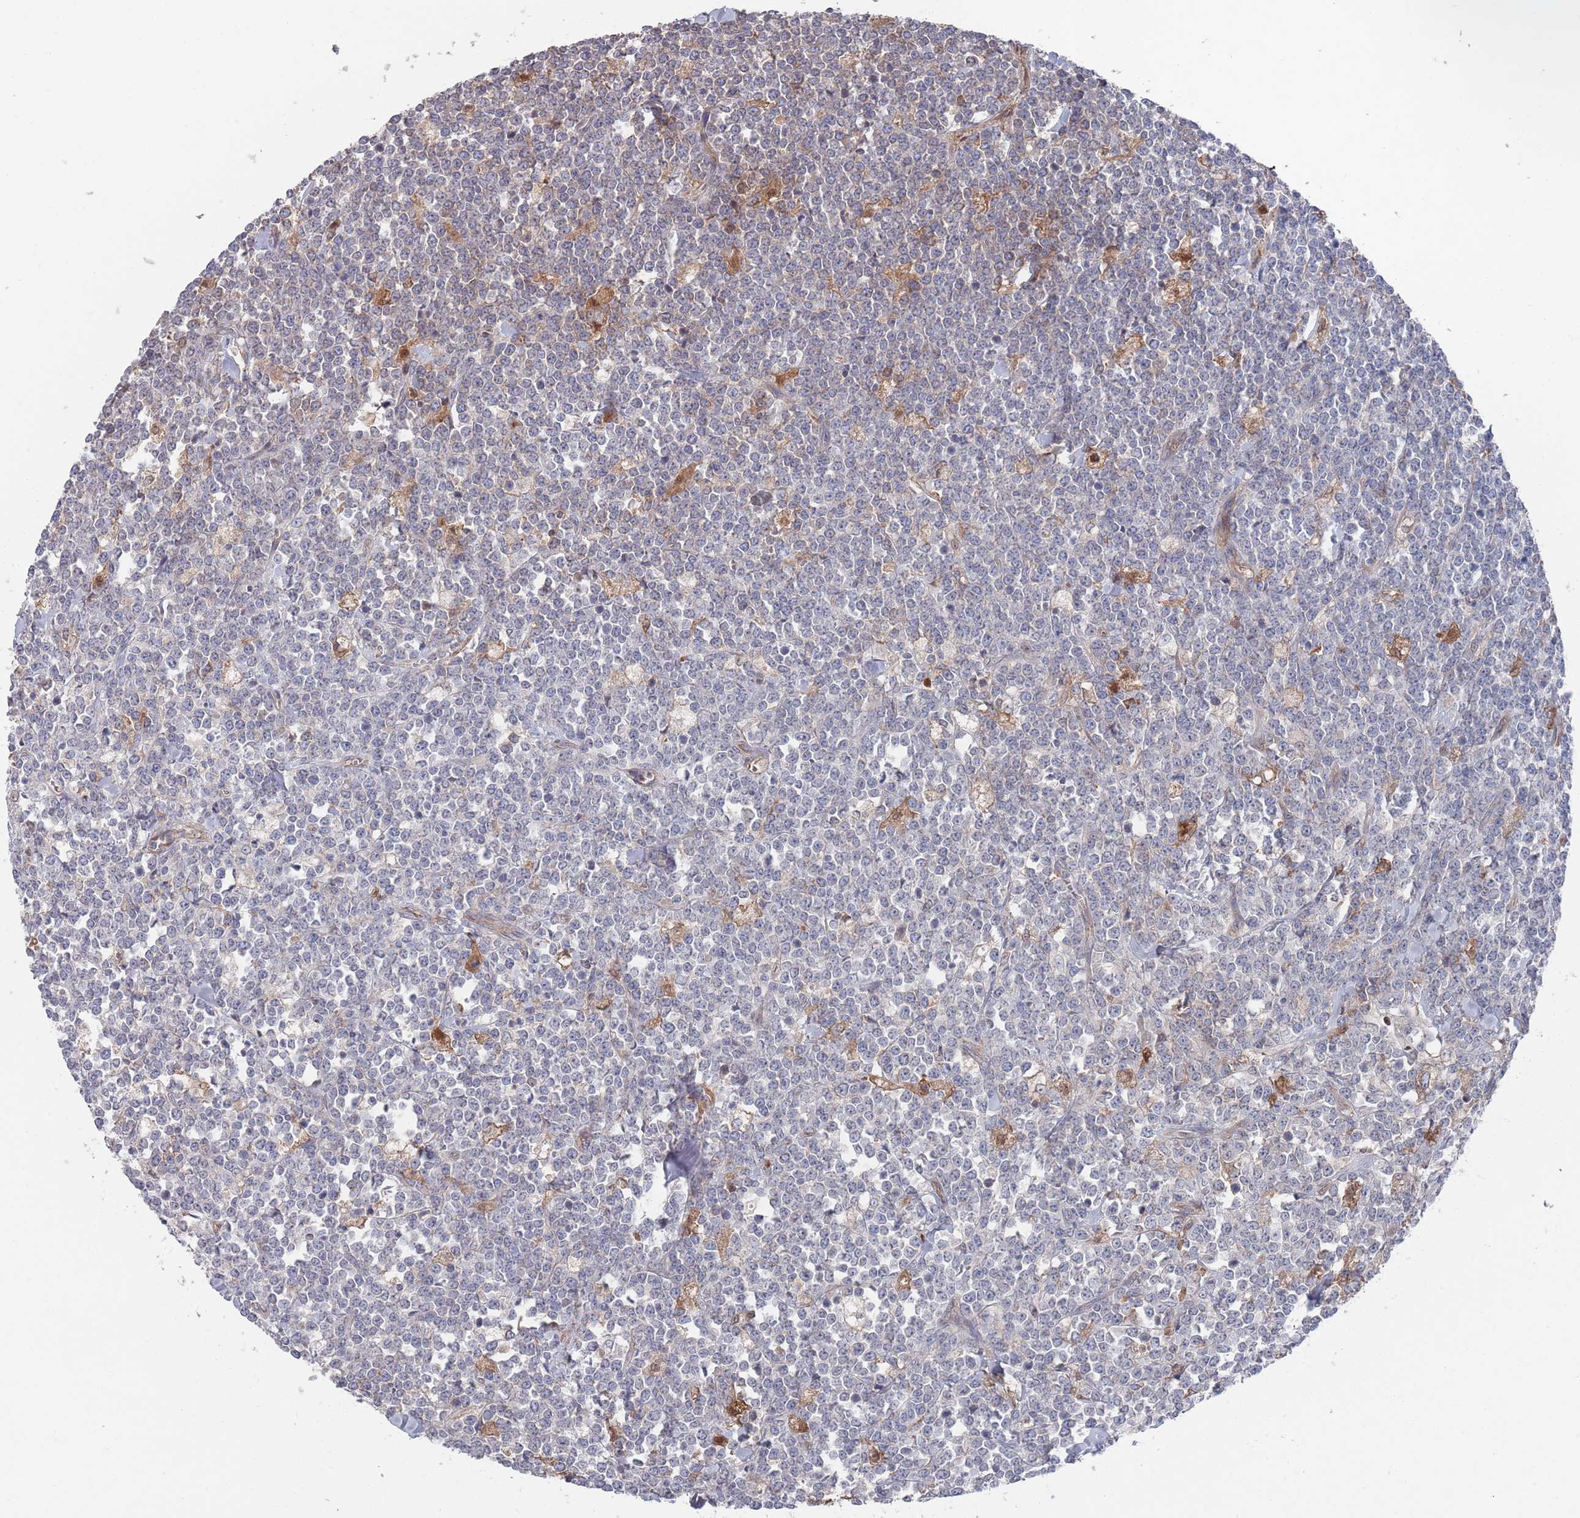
{"staining": {"intensity": "negative", "quantity": "none", "location": "none"}, "tissue": "lymphoma", "cell_type": "Tumor cells", "image_type": "cancer", "snomed": [{"axis": "morphology", "description": "Malignant lymphoma, non-Hodgkin's type, High grade"}, {"axis": "topography", "description": "Small intestine"}], "caption": "Micrograph shows no protein staining in tumor cells of lymphoma tissue.", "gene": "PLEKHA4", "patient": {"sex": "male", "age": 8}}